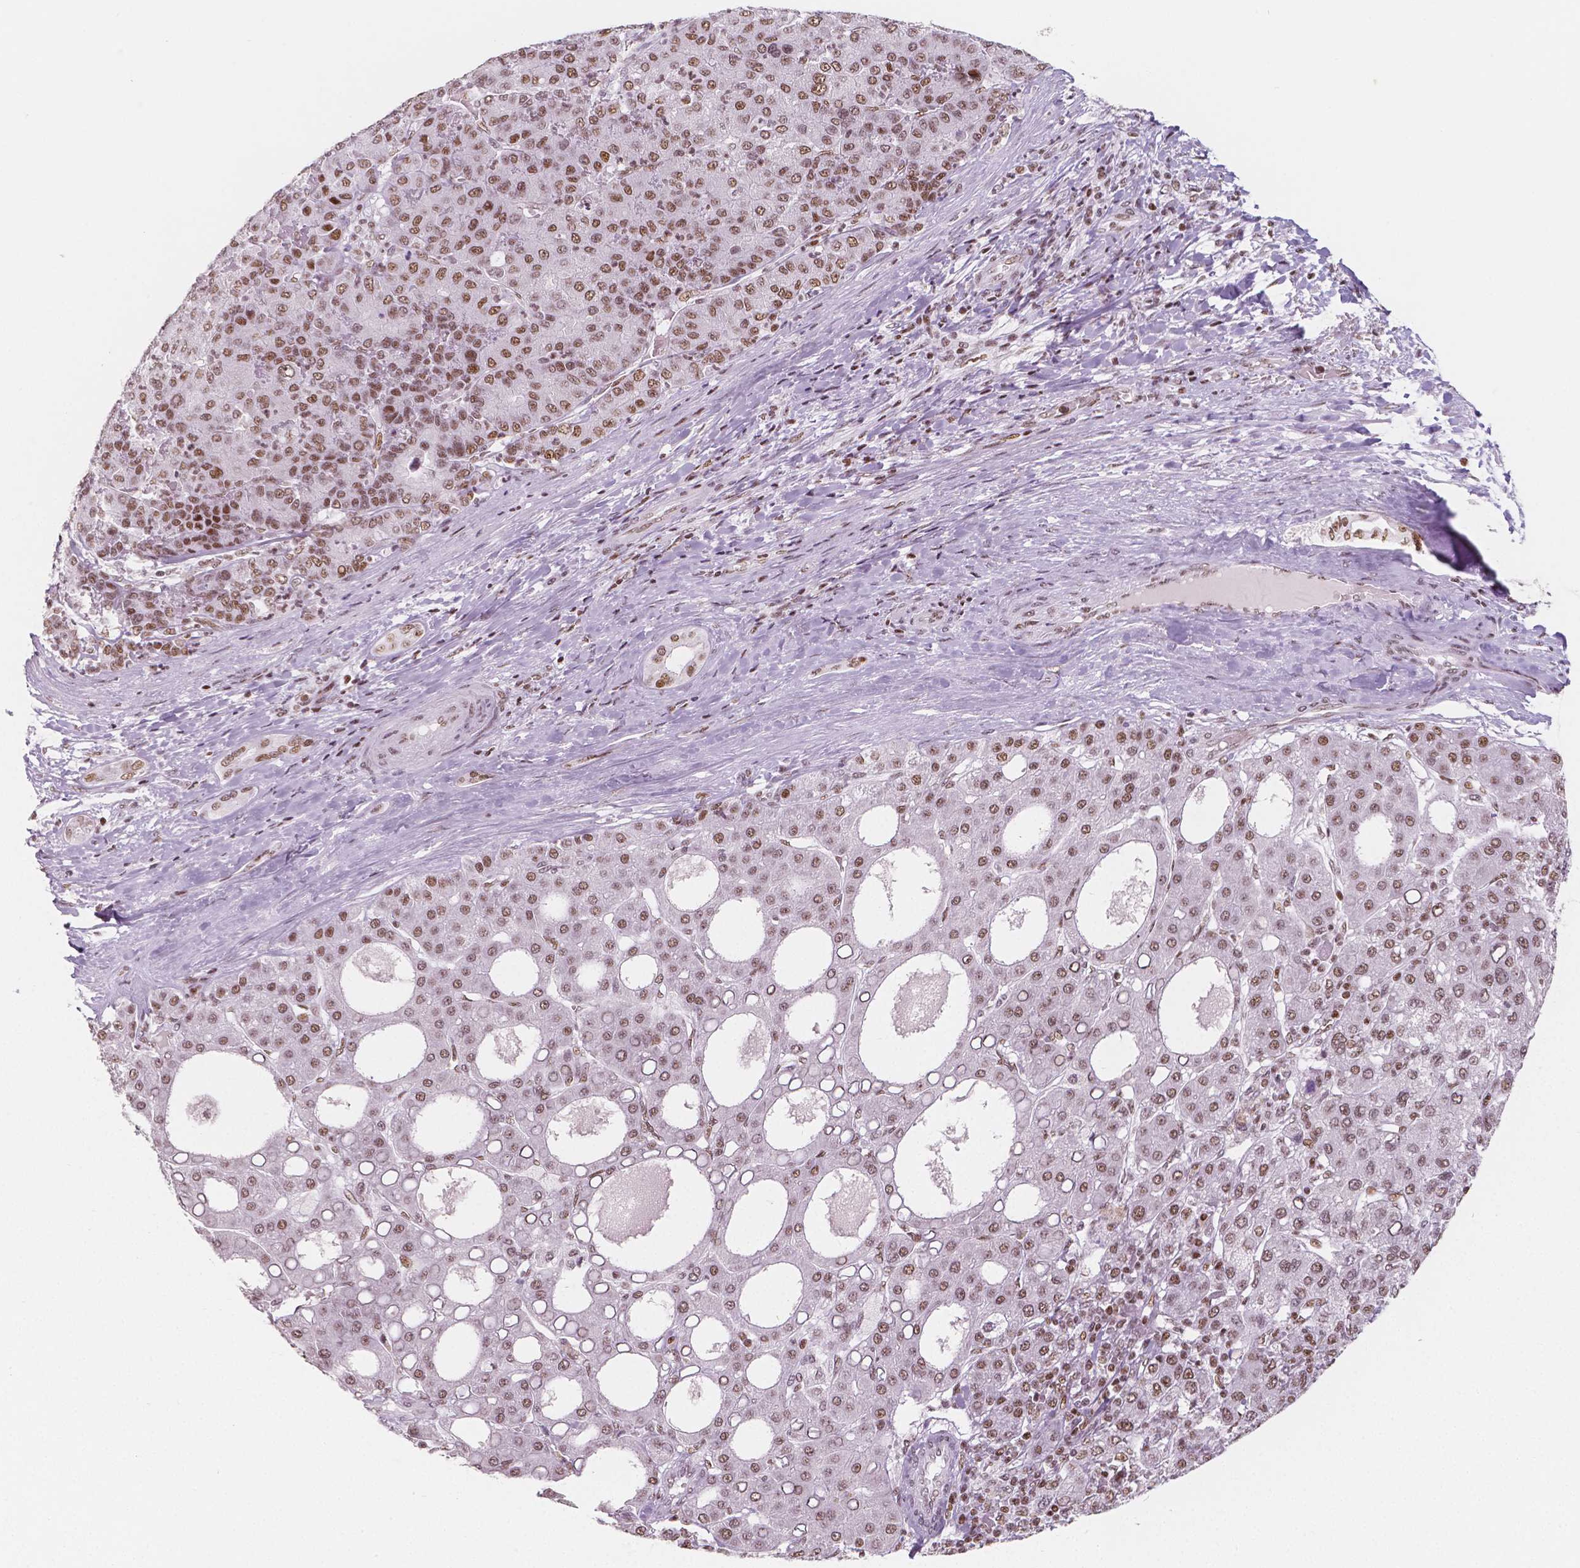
{"staining": {"intensity": "moderate", "quantity": ">75%", "location": "nuclear"}, "tissue": "liver cancer", "cell_type": "Tumor cells", "image_type": "cancer", "snomed": [{"axis": "morphology", "description": "Carcinoma, Hepatocellular, NOS"}, {"axis": "topography", "description": "Liver"}], "caption": "Liver cancer was stained to show a protein in brown. There is medium levels of moderate nuclear expression in approximately >75% of tumor cells. The staining was performed using DAB, with brown indicating positive protein expression. Nuclei are stained blue with hematoxylin.", "gene": "HDAC1", "patient": {"sex": "male", "age": 65}}